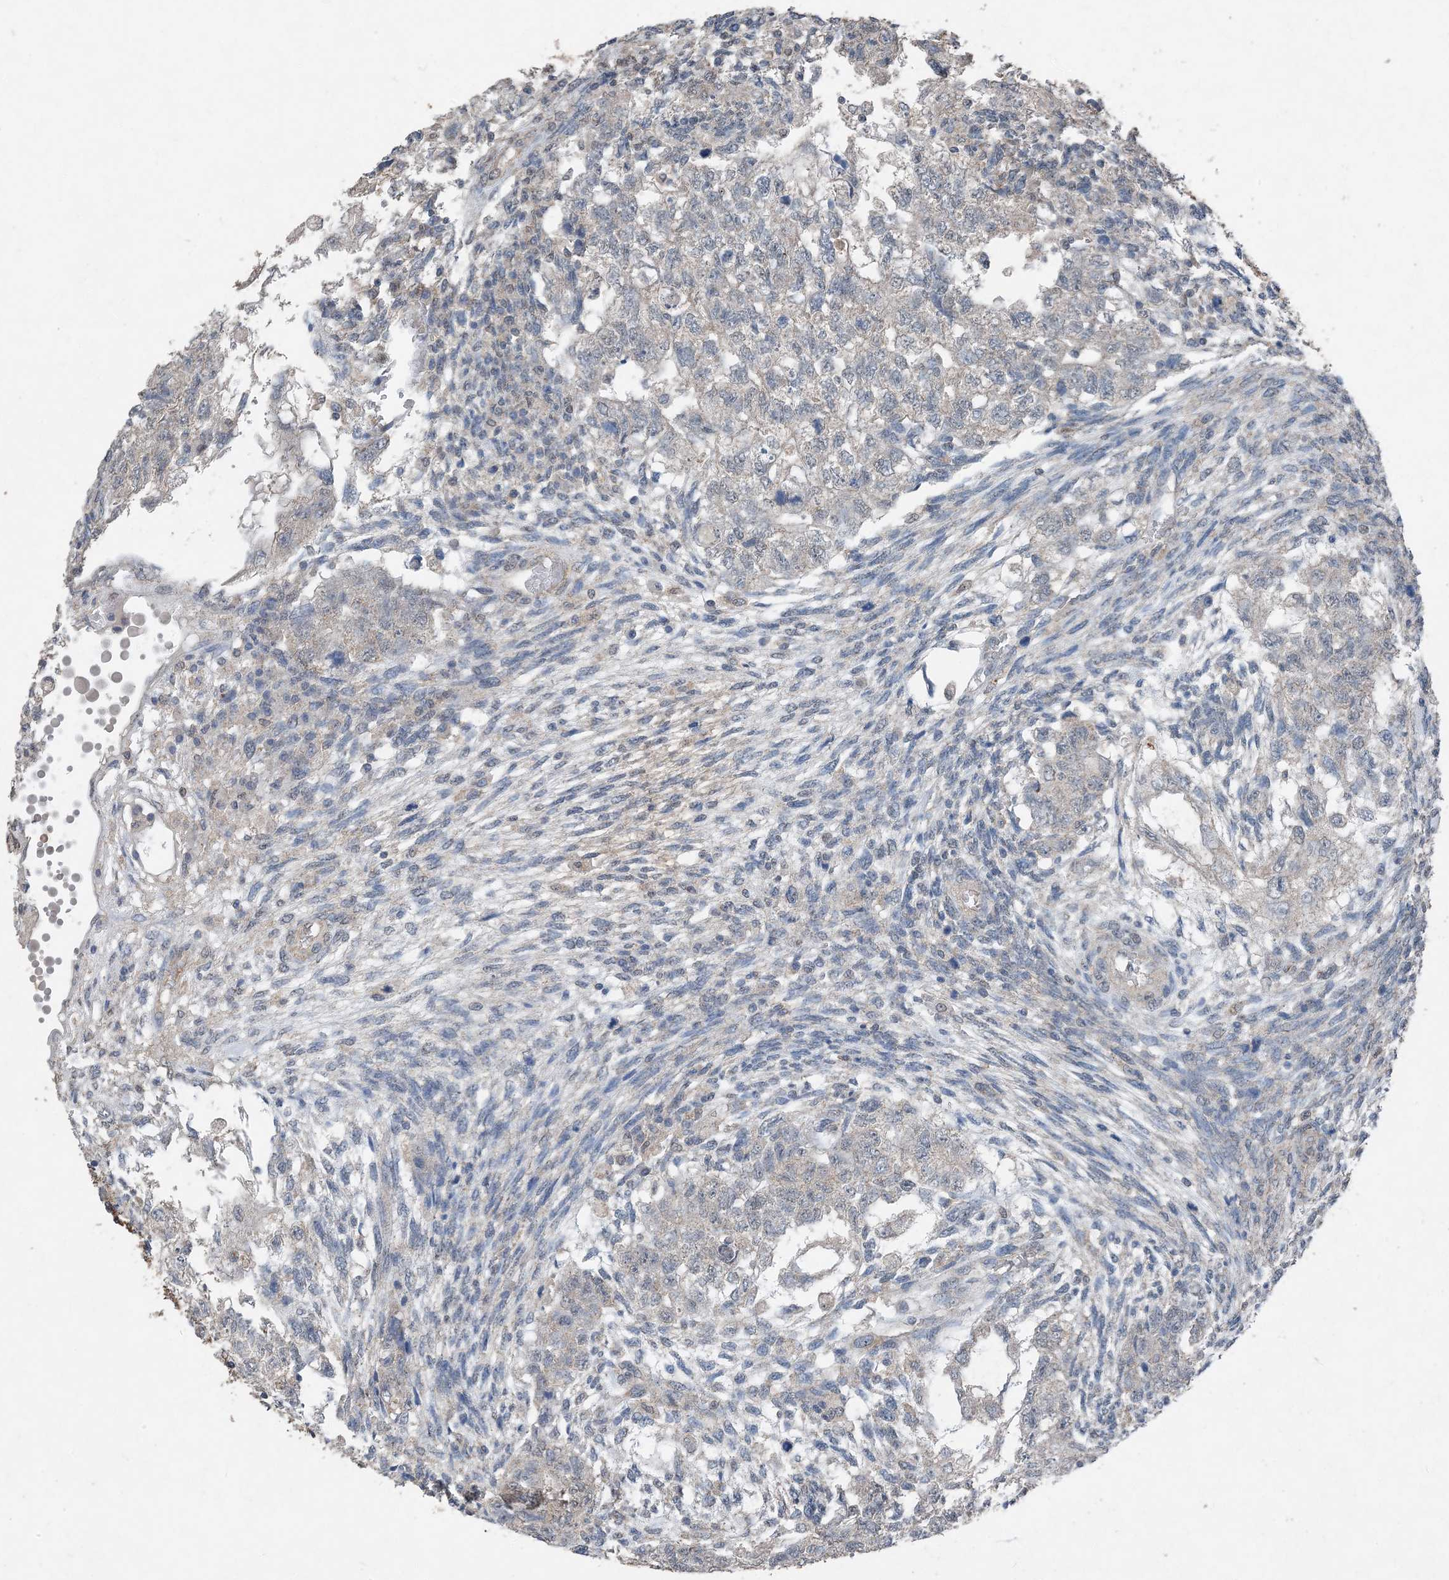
{"staining": {"intensity": "negative", "quantity": "none", "location": "none"}, "tissue": "testis cancer", "cell_type": "Tumor cells", "image_type": "cancer", "snomed": [{"axis": "morphology", "description": "Normal tissue, NOS"}, {"axis": "morphology", "description": "Carcinoma, Embryonal, NOS"}, {"axis": "topography", "description": "Testis"}], "caption": "Tumor cells show no significant protein expression in testis embryonal carcinoma.", "gene": "FCN3", "patient": {"sex": "male", "age": 36}}